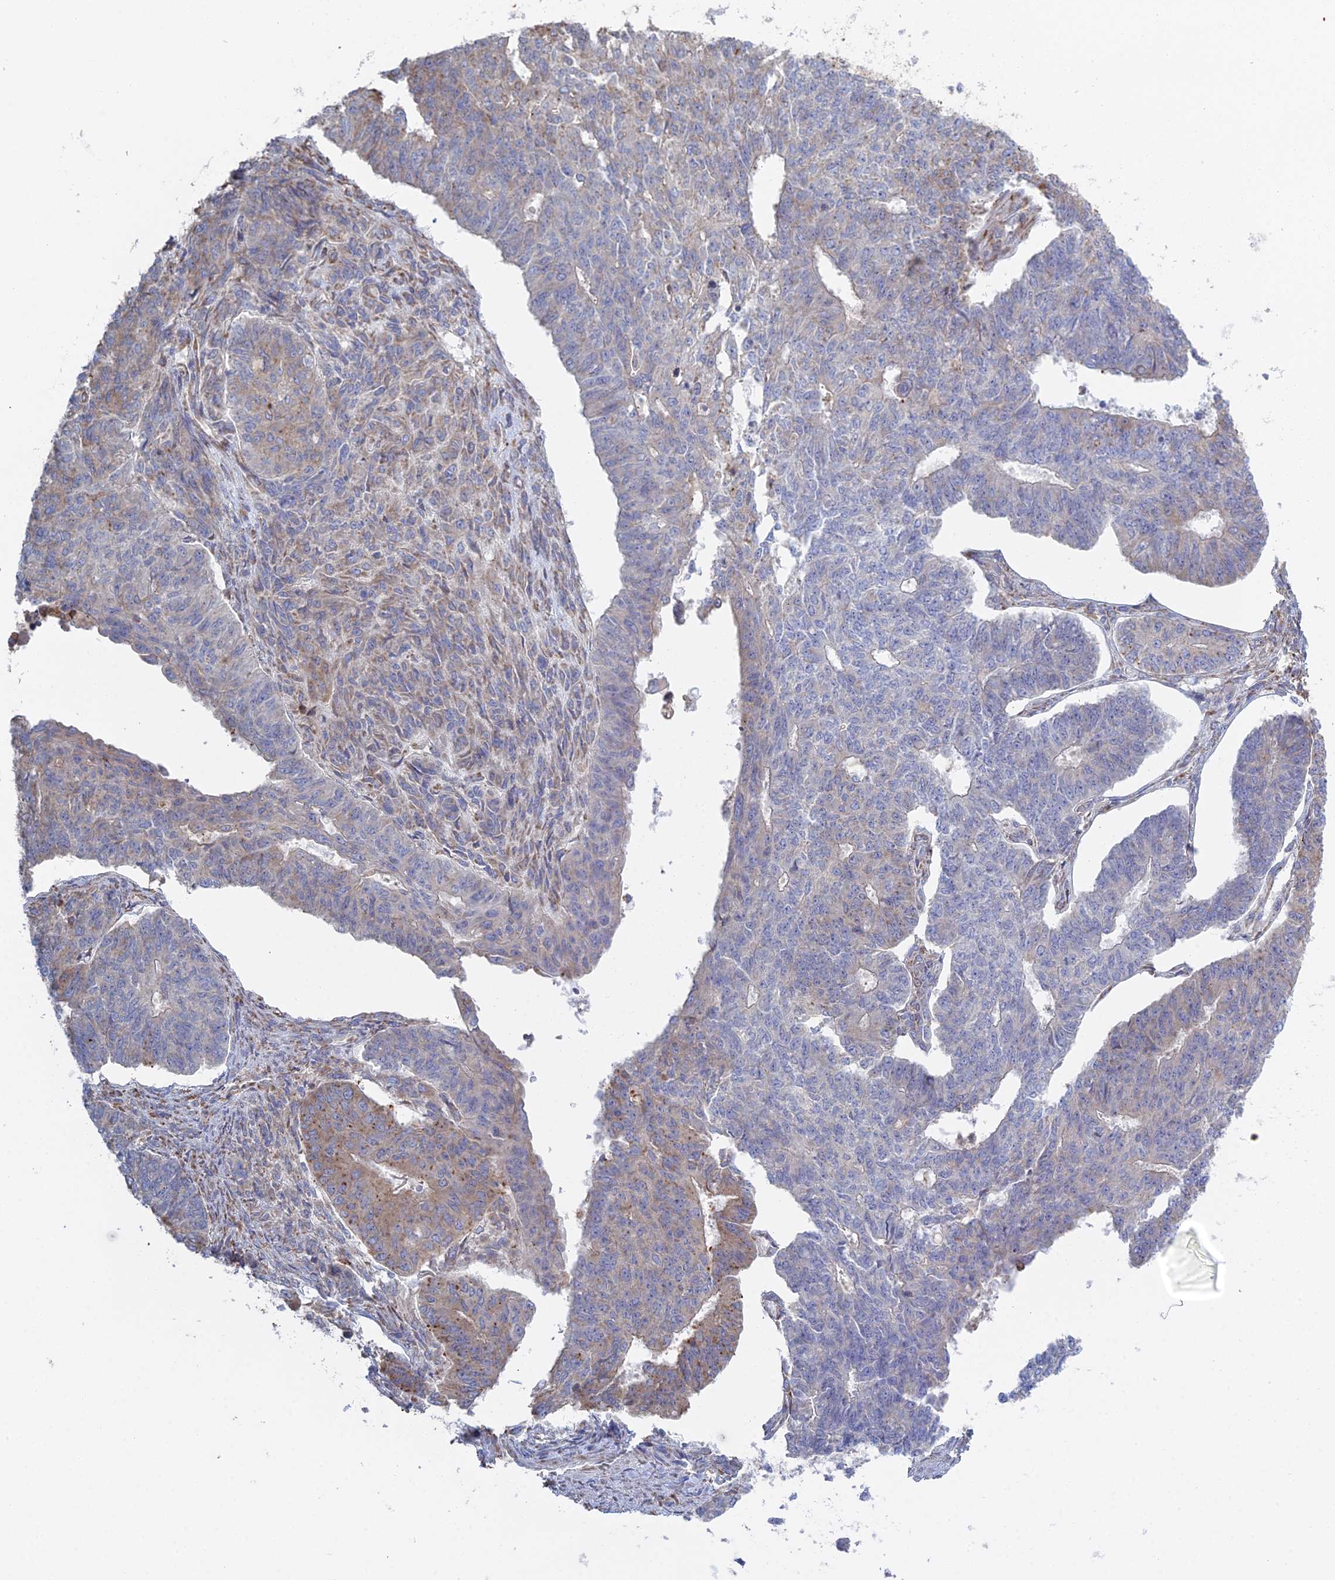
{"staining": {"intensity": "weak", "quantity": "<25%", "location": "cytoplasmic/membranous"}, "tissue": "endometrial cancer", "cell_type": "Tumor cells", "image_type": "cancer", "snomed": [{"axis": "morphology", "description": "Adenocarcinoma, NOS"}, {"axis": "topography", "description": "Endometrium"}], "caption": "Endometrial adenocarcinoma was stained to show a protein in brown. There is no significant positivity in tumor cells.", "gene": "TRAPPC6A", "patient": {"sex": "female", "age": 32}}